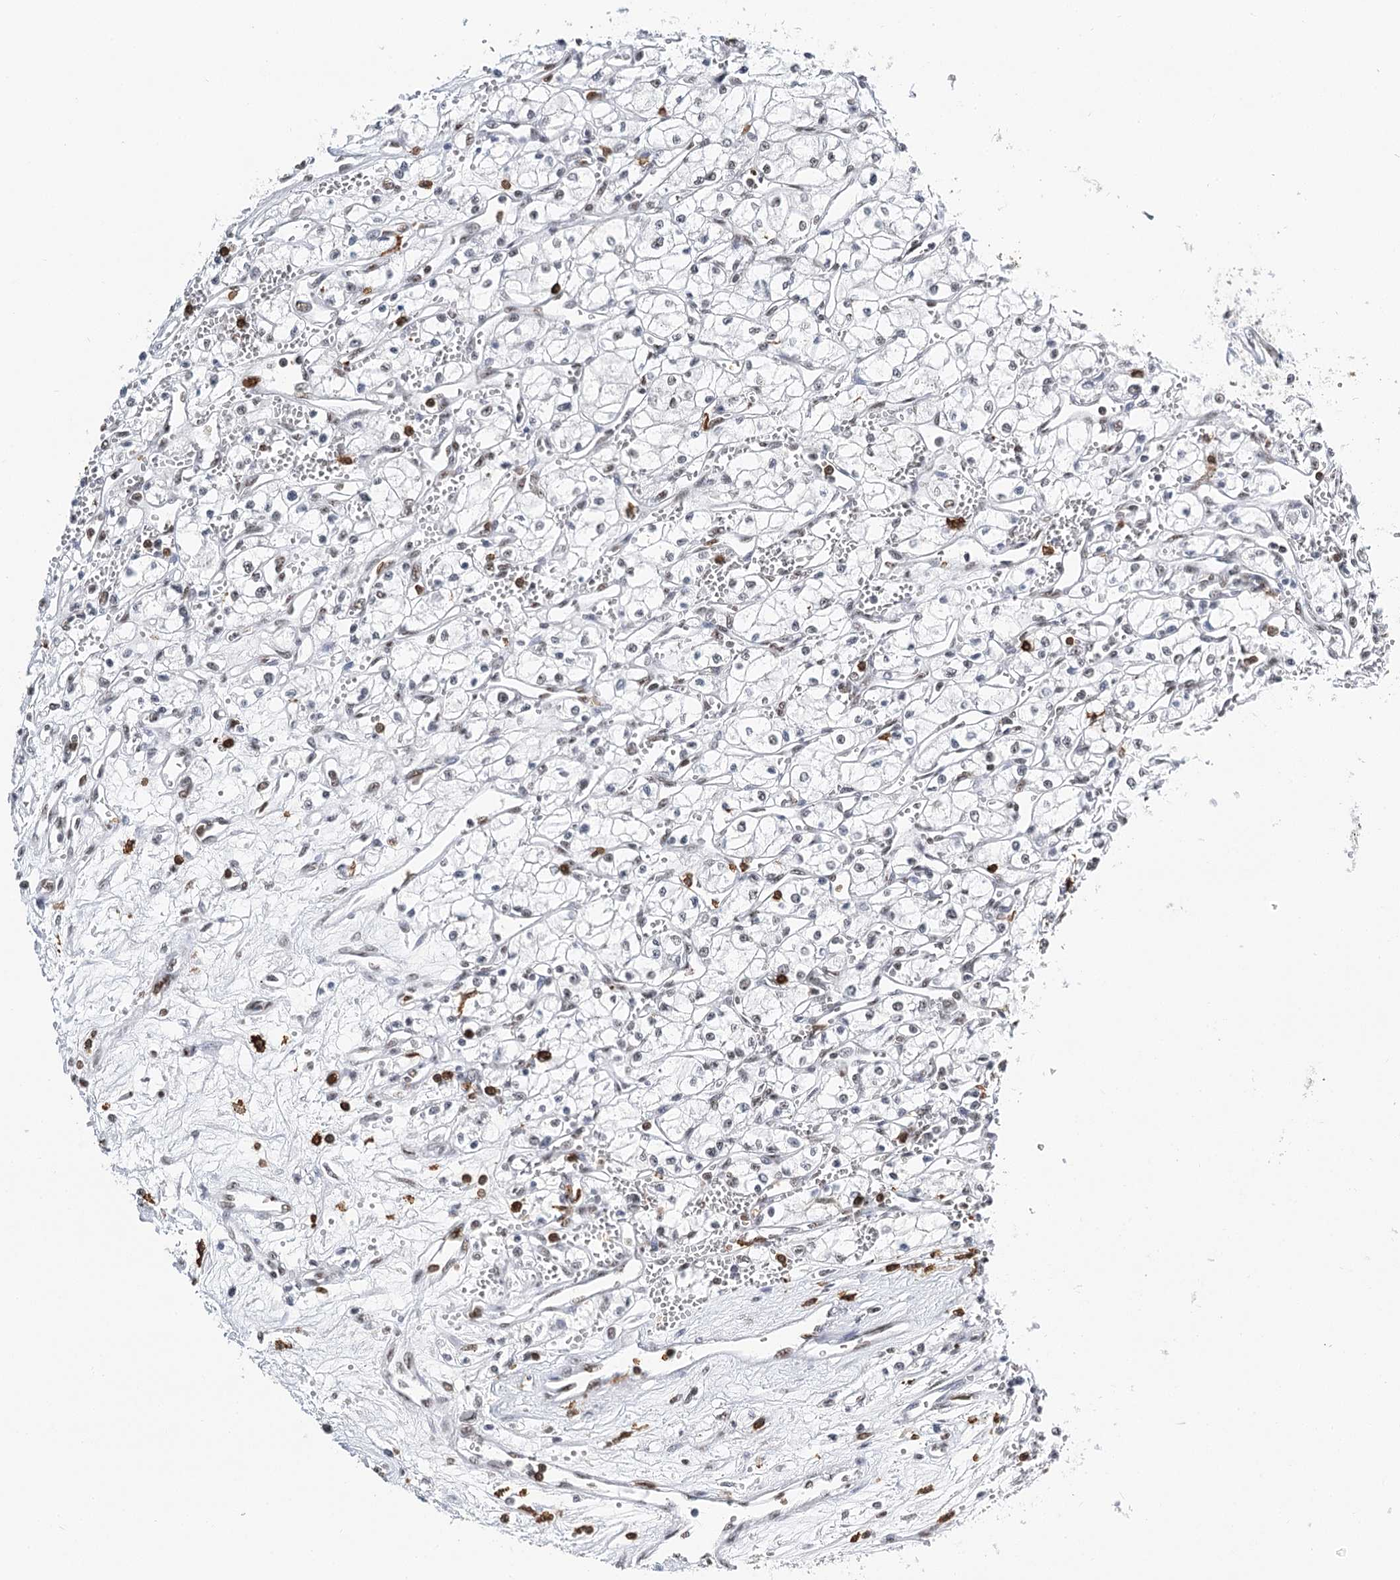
{"staining": {"intensity": "negative", "quantity": "none", "location": "none"}, "tissue": "renal cancer", "cell_type": "Tumor cells", "image_type": "cancer", "snomed": [{"axis": "morphology", "description": "Adenocarcinoma, NOS"}, {"axis": "topography", "description": "Kidney"}], "caption": "A high-resolution photomicrograph shows IHC staining of renal adenocarcinoma, which exhibits no significant staining in tumor cells.", "gene": "BARD1", "patient": {"sex": "male", "age": 59}}